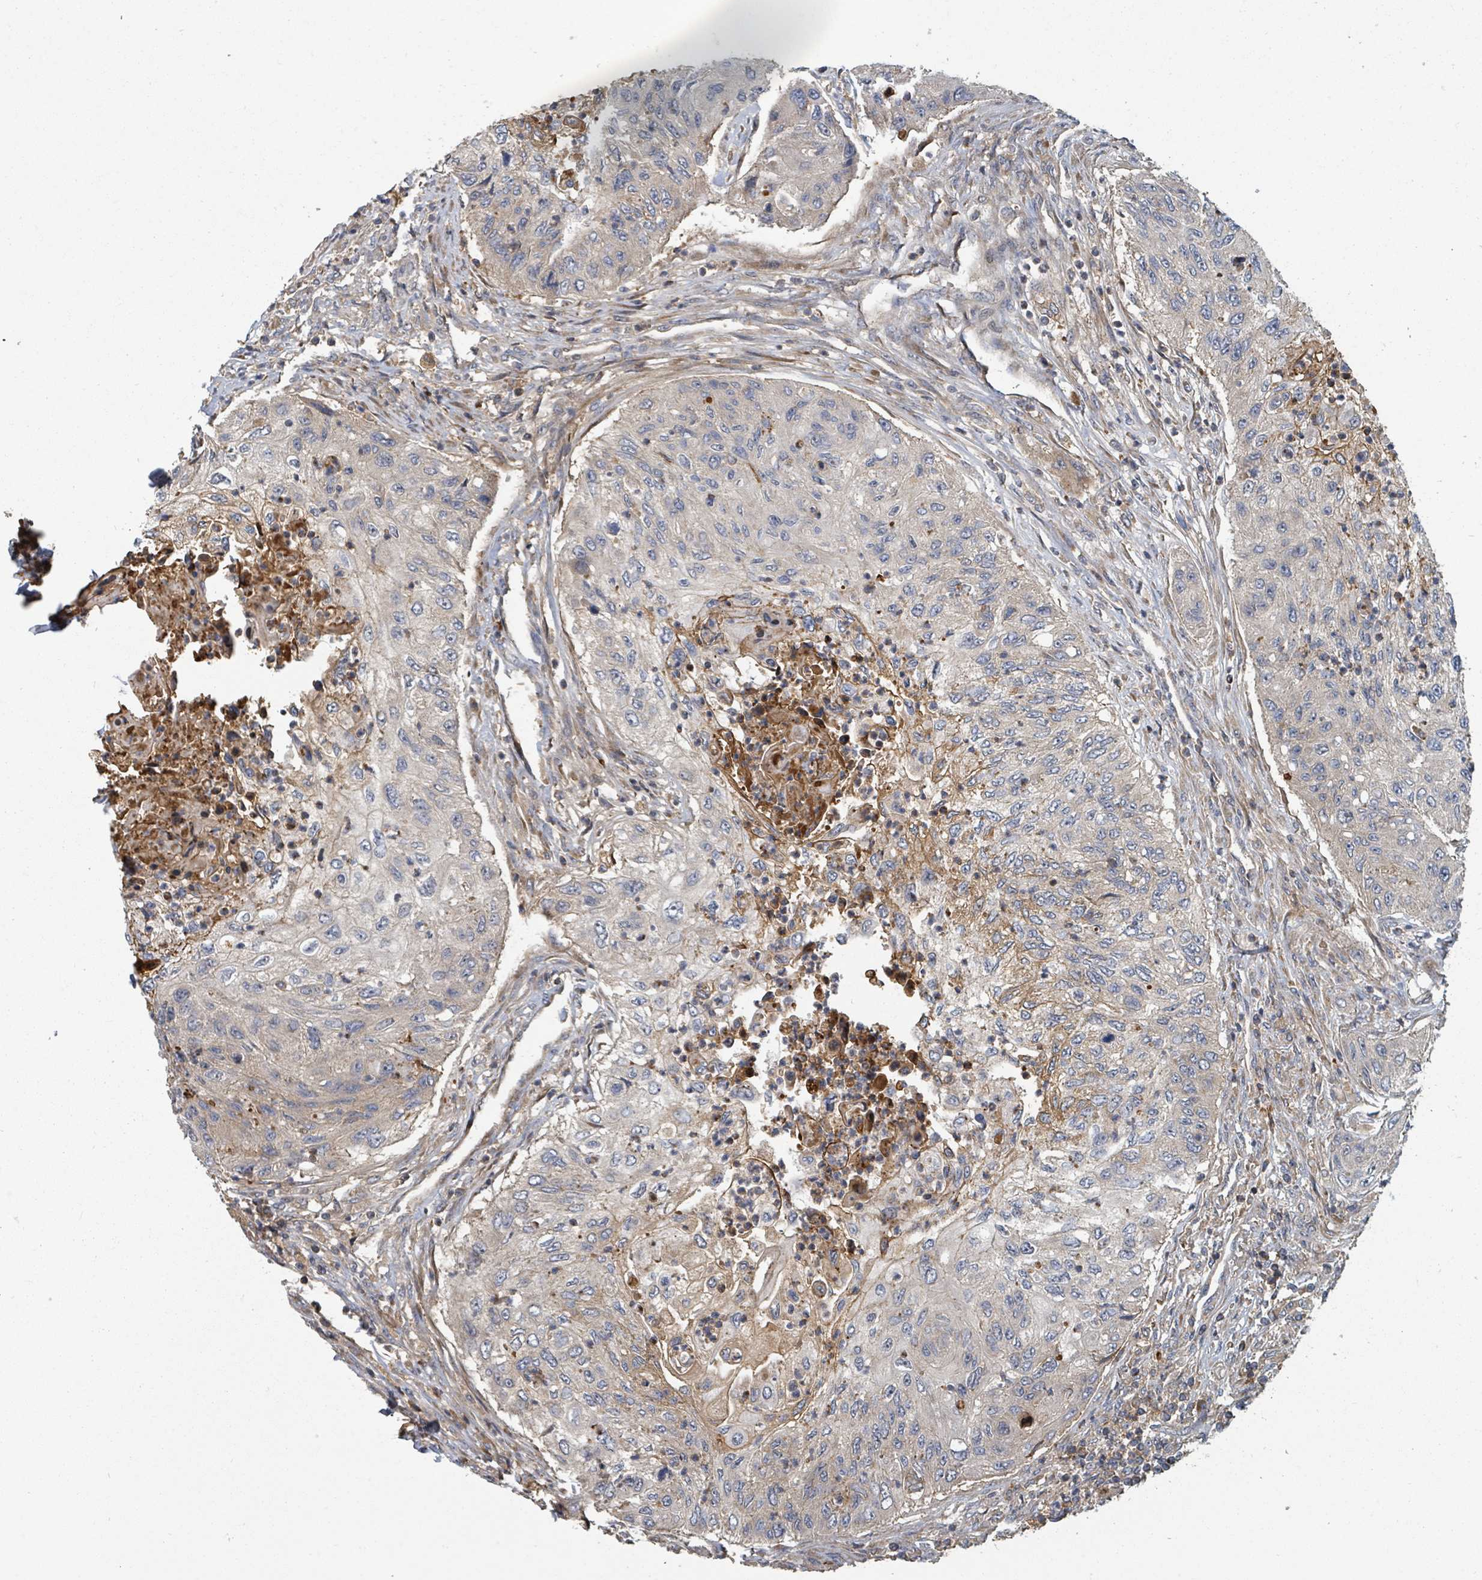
{"staining": {"intensity": "moderate", "quantity": "<25%", "location": "cytoplasmic/membranous"}, "tissue": "urothelial cancer", "cell_type": "Tumor cells", "image_type": "cancer", "snomed": [{"axis": "morphology", "description": "Urothelial carcinoma, High grade"}, {"axis": "topography", "description": "Urinary bladder"}], "caption": "Immunohistochemical staining of high-grade urothelial carcinoma reveals low levels of moderate cytoplasmic/membranous protein positivity in approximately <25% of tumor cells.", "gene": "DPM1", "patient": {"sex": "female", "age": 60}}